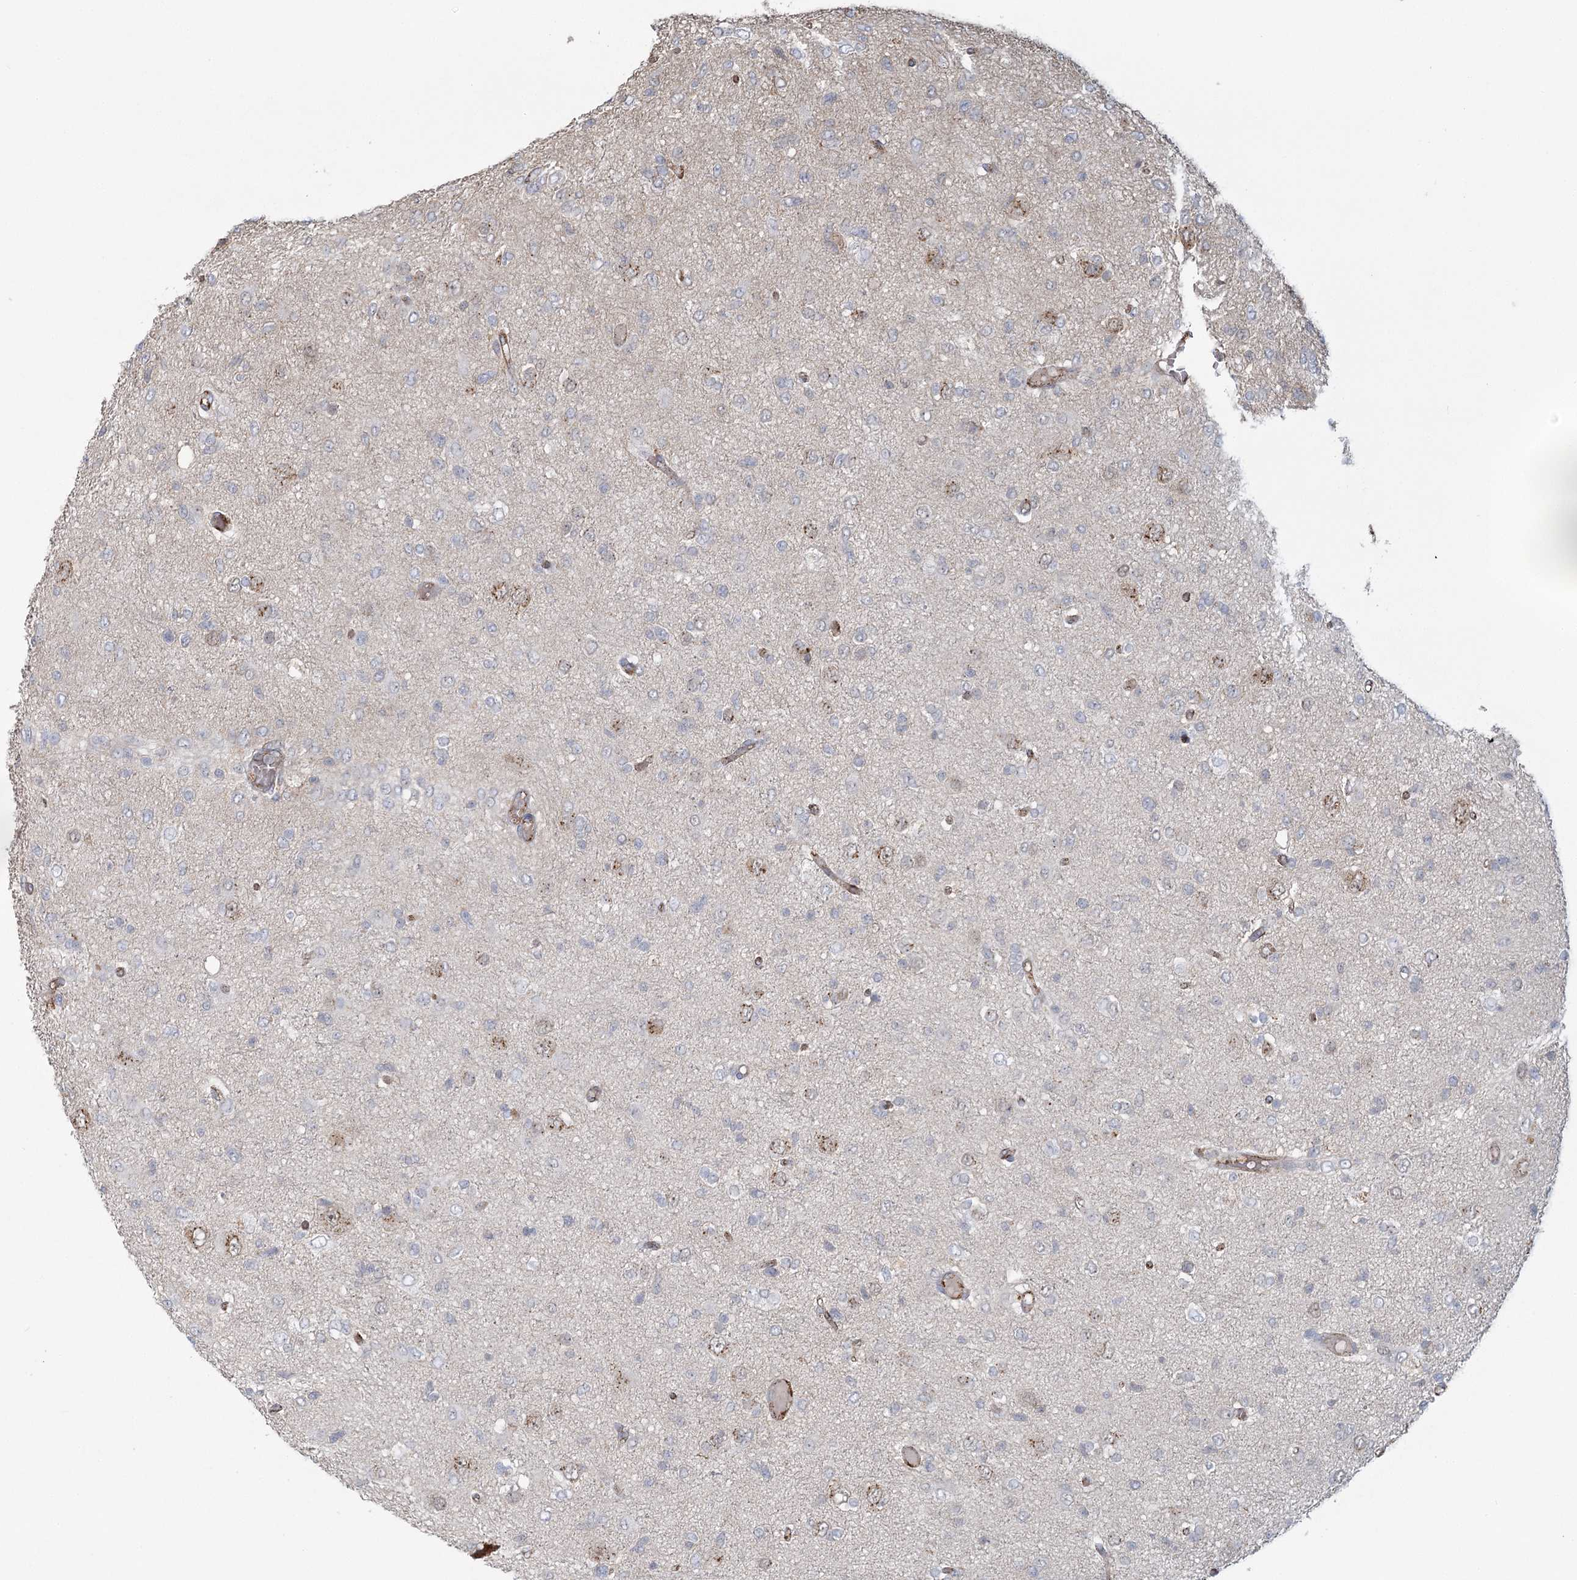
{"staining": {"intensity": "negative", "quantity": "none", "location": "none"}, "tissue": "glioma", "cell_type": "Tumor cells", "image_type": "cancer", "snomed": [{"axis": "morphology", "description": "Glioma, malignant, High grade"}, {"axis": "topography", "description": "Brain"}], "caption": "Immunohistochemistry (IHC) photomicrograph of glioma stained for a protein (brown), which shows no positivity in tumor cells. (Stains: DAB (3,3'-diaminobenzidine) IHC with hematoxylin counter stain, Microscopy: brightfield microscopy at high magnification).", "gene": "KBTBD4", "patient": {"sex": "female", "age": 59}}